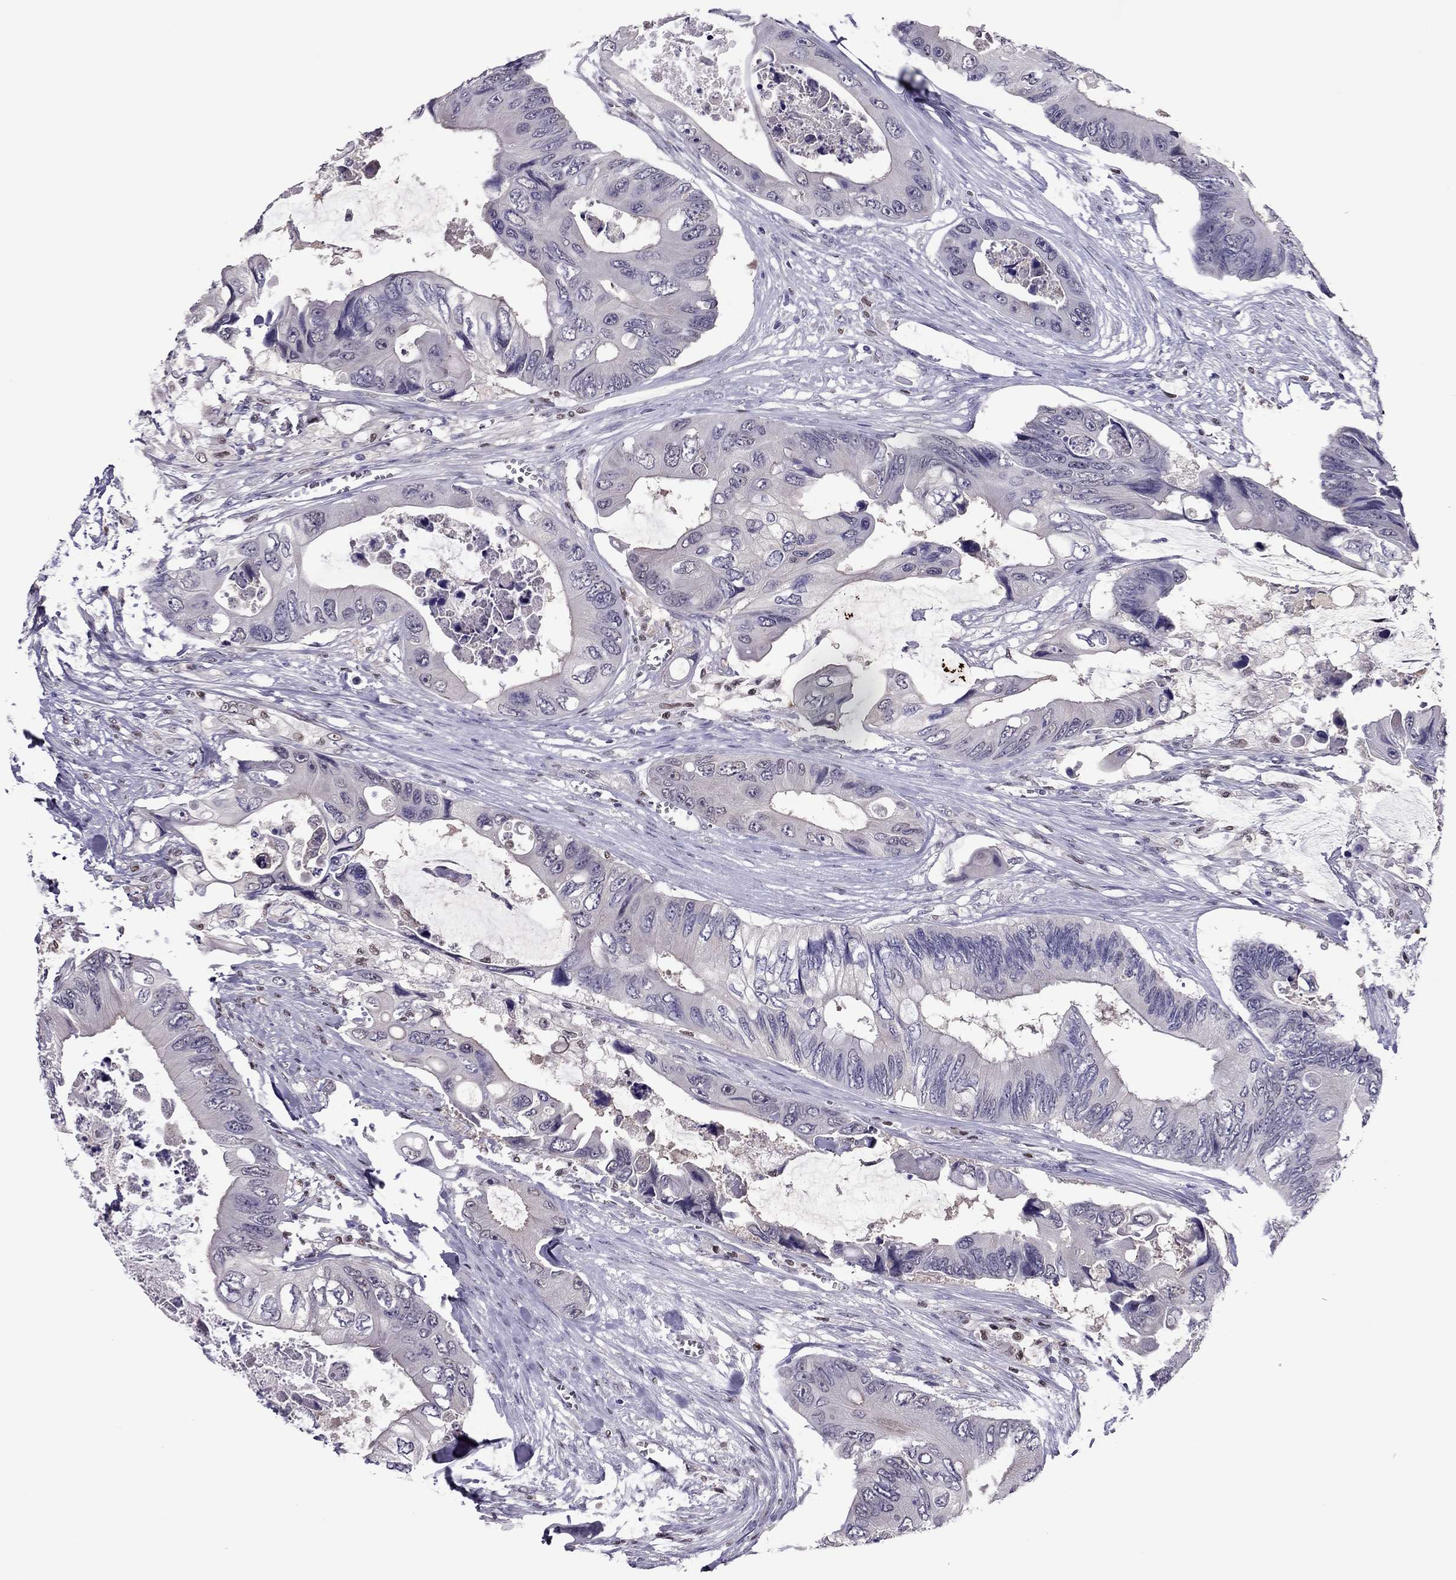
{"staining": {"intensity": "negative", "quantity": "none", "location": "none"}, "tissue": "colorectal cancer", "cell_type": "Tumor cells", "image_type": "cancer", "snomed": [{"axis": "morphology", "description": "Adenocarcinoma, NOS"}, {"axis": "topography", "description": "Rectum"}], "caption": "DAB immunohistochemical staining of colorectal cancer (adenocarcinoma) reveals no significant positivity in tumor cells.", "gene": "SPINT3", "patient": {"sex": "male", "age": 63}}